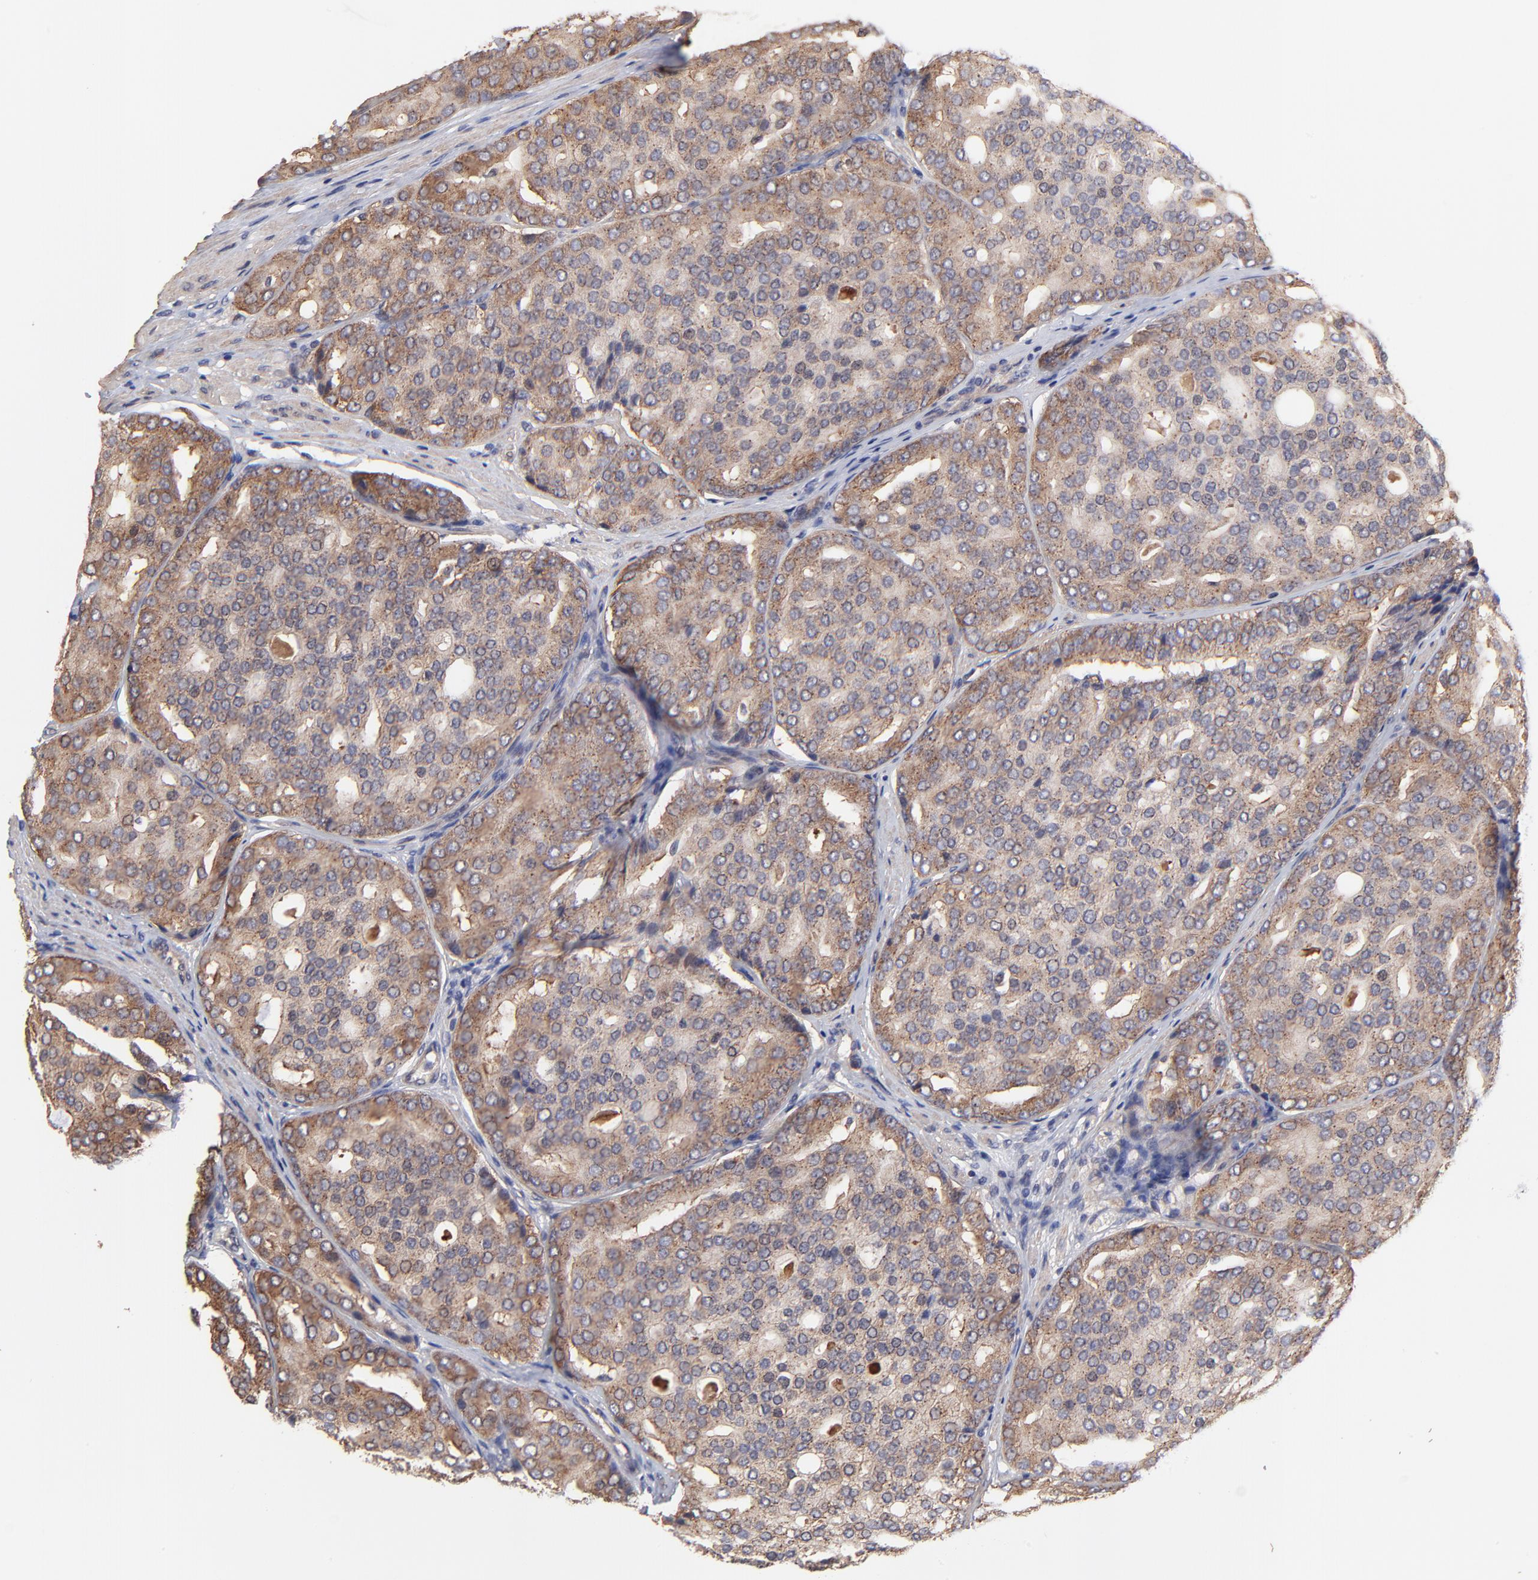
{"staining": {"intensity": "moderate", "quantity": ">75%", "location": "cytoplasmic/membranous"}, "tissue": "prostate cancer", "cell_type": "Tumor cells", "image_type": "cancer", "snomed": [{"axis": "morphology", "description": "Adenocarcinoma, High grade"}, {"axis": "topography", "description": "Prostate"}], "caption": "This is an image of immunohistochemistry staining of prostate cancer, which shows moderate staining in the cytoplasmic/membranous of tumor cells.", "gene": "BAIAP2L2", "patient": {"sex": "male", "age": 64}}